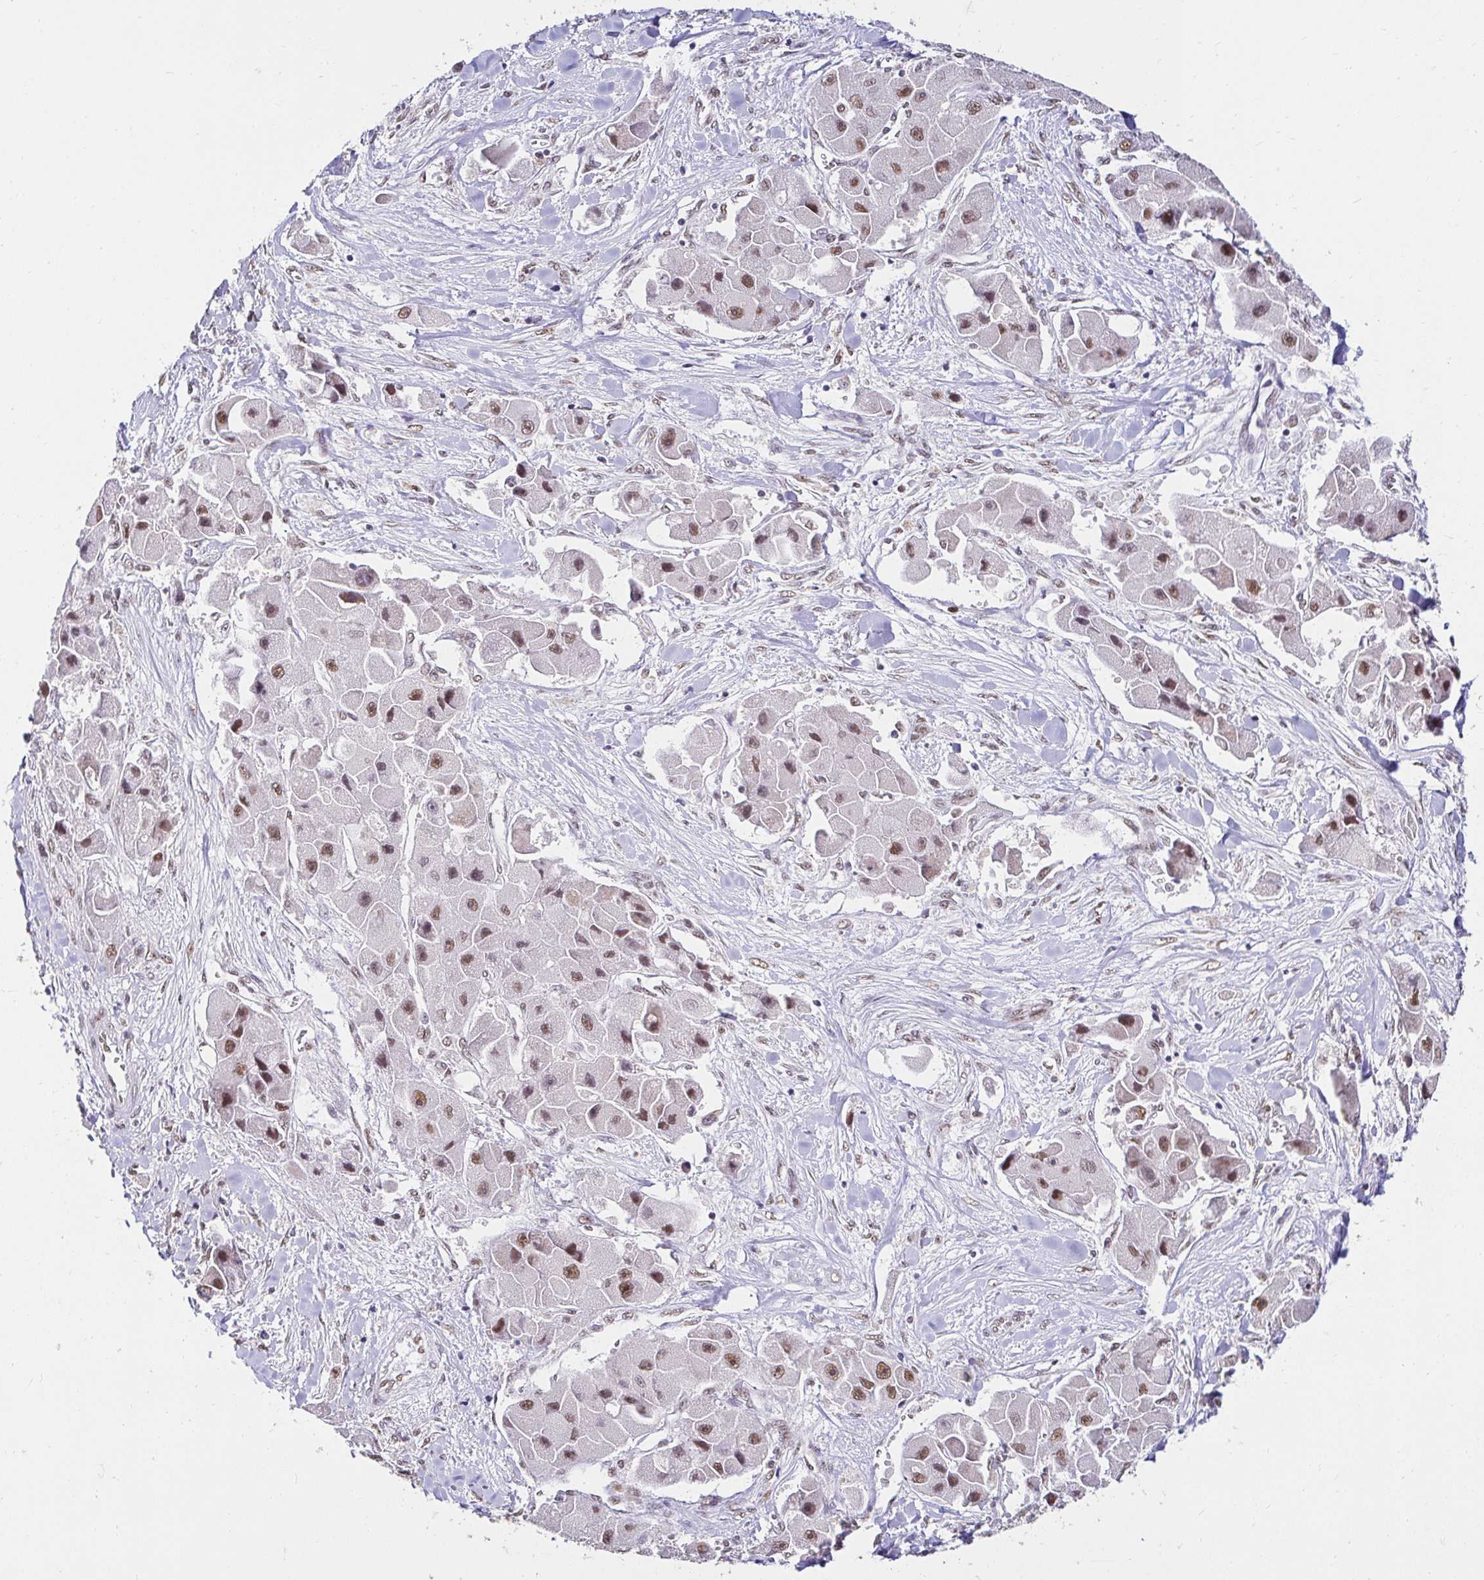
{"staining": {"intensity": "moderate", "quantity": ">75%", "location": "nuclear"}, "tissue": "liver cancer", "cell_type": "Tumor cells", "image_type": "cancer", "snomed": [{"axis": "morphology", "description": "Carcinoma, Hepatocellular, NOS"}, {"axis": "topography", "description": "Liver"}], "caption": "Immunohistochemical staining of human liver cancer (hepatocellular carcinoma) demonstrates medium levels of moderate nuclear expression in about >75% of tumor cells.", "gene": "RIMS4", "patient": {"sex": "male", "age": 24}}